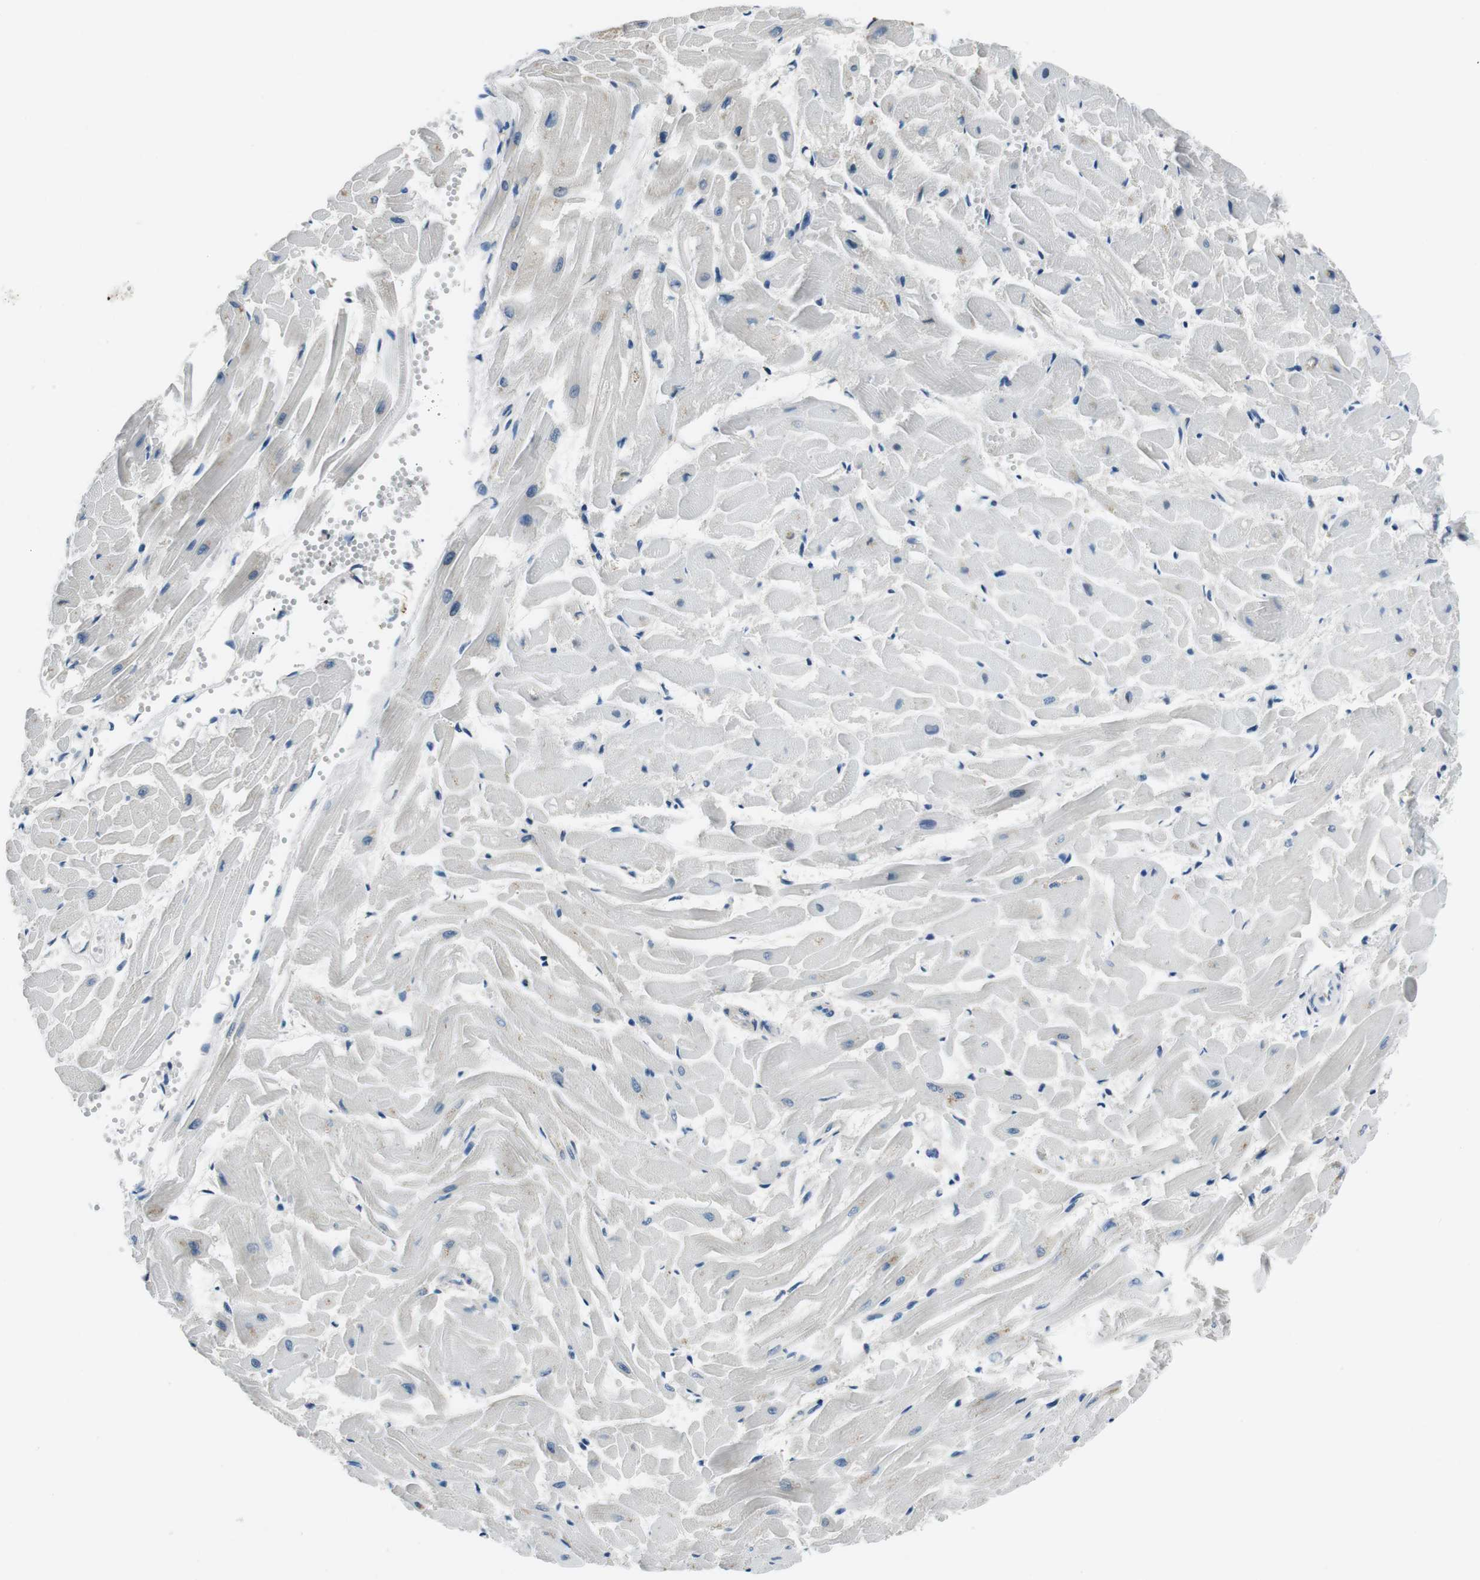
{"staining": {"intensity": "weak", "quantity": "<25%", "location": "cytoplasmic/membranous"}, "tissue": "heart muscle", "cell_type": "Cardiomyocytes", "image_type": "normal", "snomed": [{"axis": "morphology", "description": "Normal tissue, NOS"}, {"axis": "topography", "description": "Heart"}], "caption": "DAB (3,3'-diaminobenzidine) immunohistochemical staining of unremarkable human heart muscle exhibits no significant staining in cardiomyocytes.", "gene": "KCNJ5", "patient": {"sex": "female", "age": 19}}